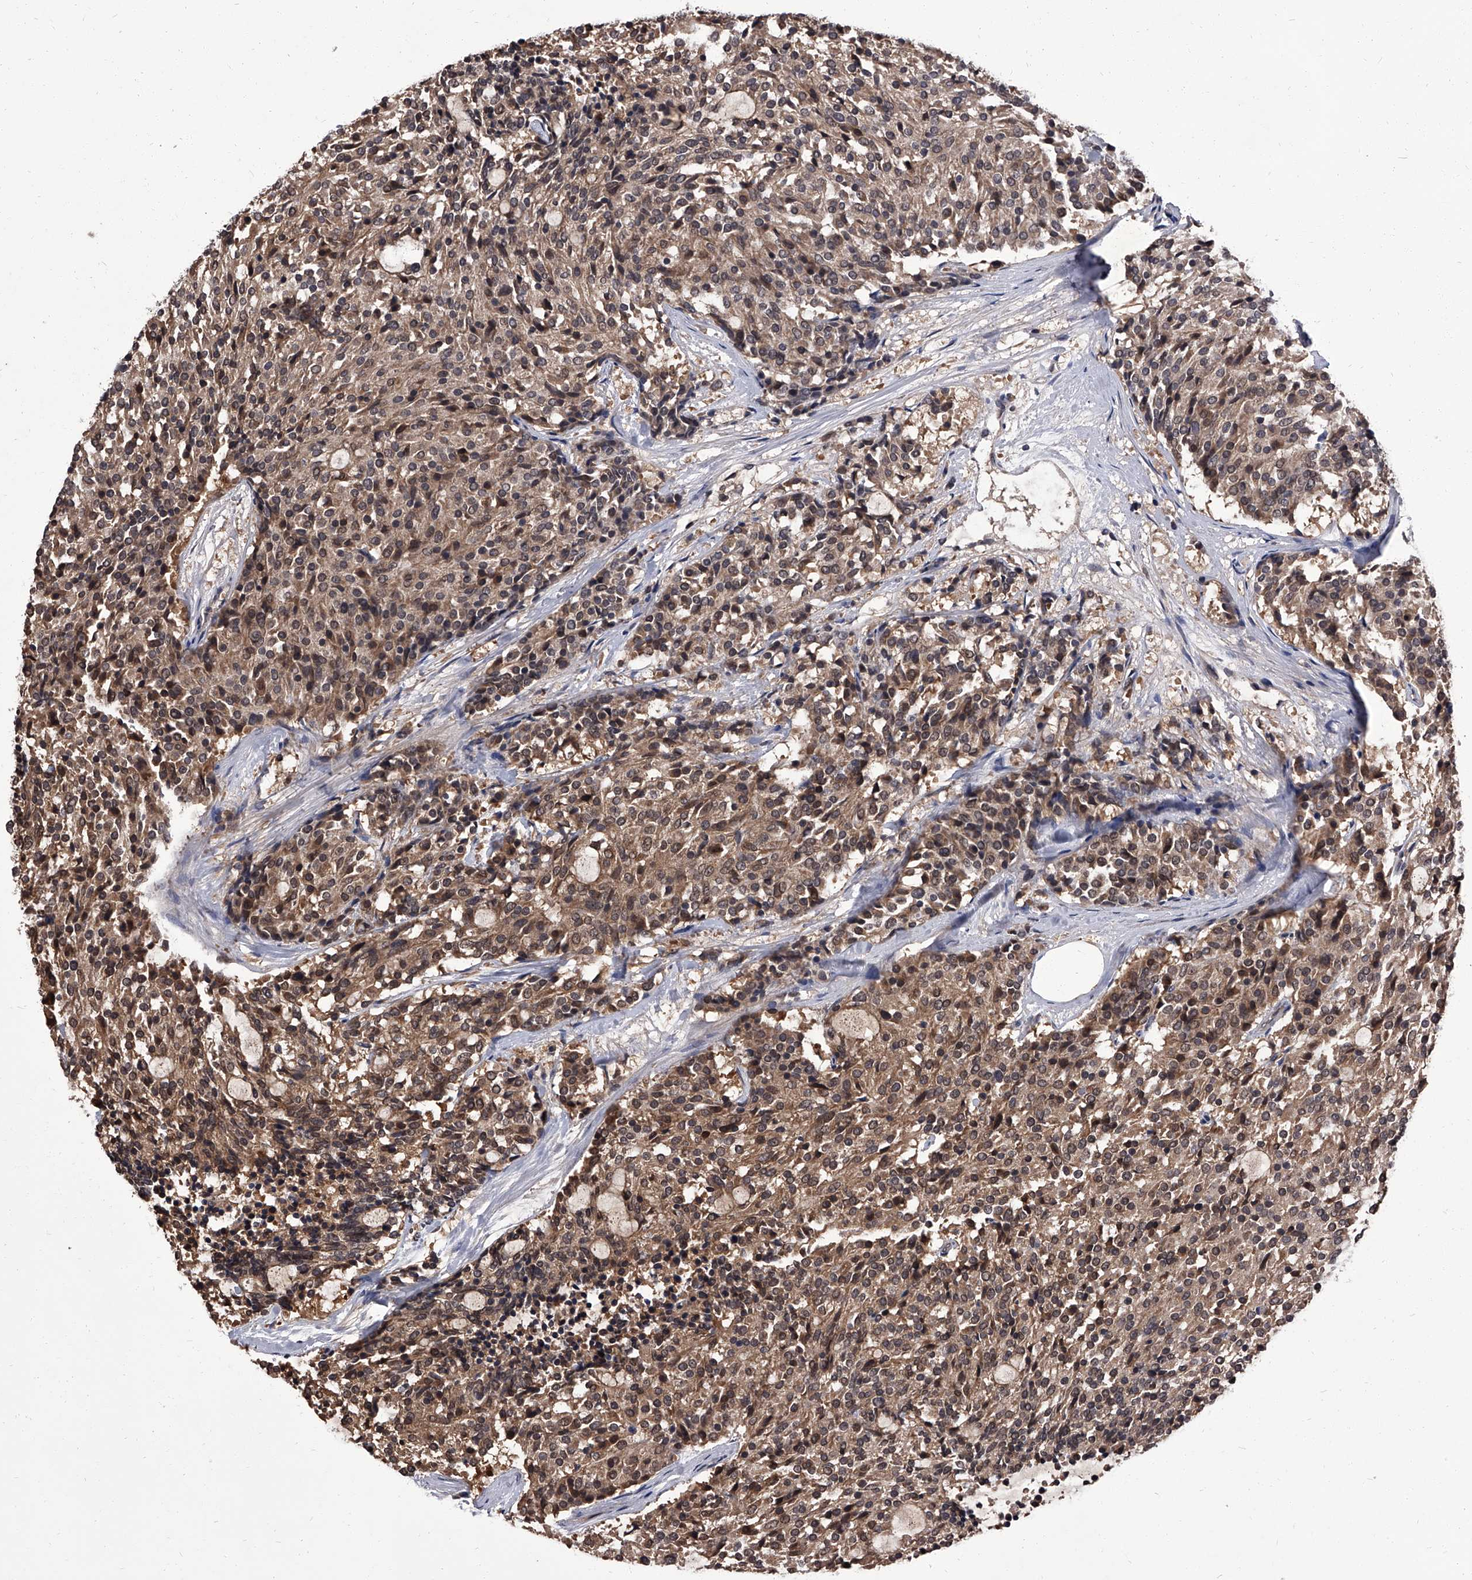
{"staining": {"intensity": "weak", "quantity": ">75%", "location": "cytoplasmic/membranous,nuclear"}, "tissue": "carcinoid", "cell_type": "Tumor cells", "image_type": "cancer", "snomed": [{"axis": "morphology", "description": "Carcinoid, malignant, NOS"}, {"axis": "topography", "description": "Pancreas"}], "caption": "Immunohistochemical staining of malignant carcinoid exhibits low levels of weak cytoplasmic/membranous and nuclear positivity in about >75% of tumor cells. (DAB (3,3'-diaminobenzidine) IHC, brown staining for protein, blue staining for nuclei).", "gene": "SLC18B1", "patient": {"sex": "female", "age": 54}}